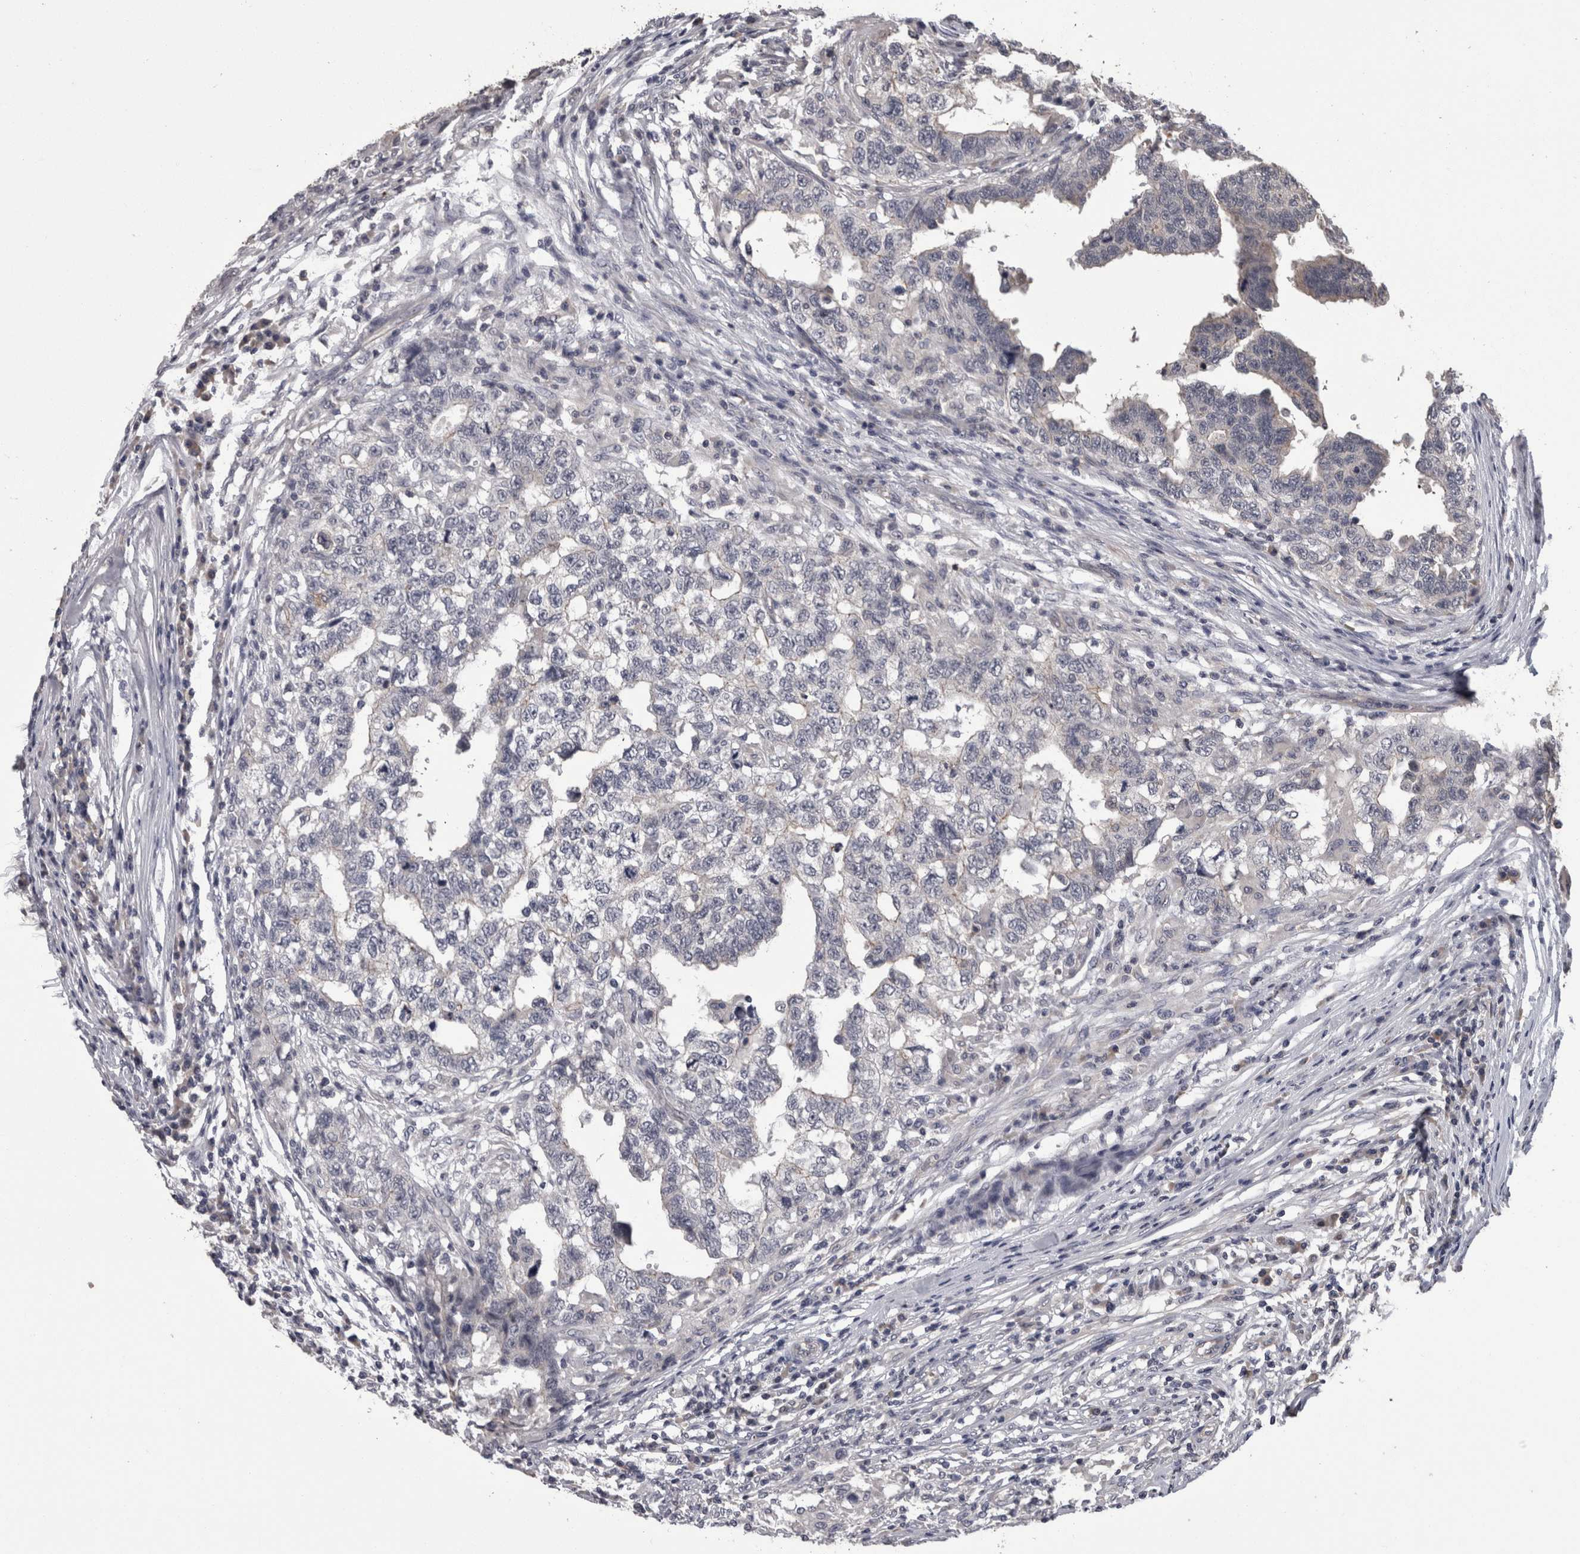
{"staining": {"intensity": "negative", "quantity": "none", "location": "none"}, "tissue": "testis cancer", "cell_type": "Tumor cells", "image_type": "cancer", "snomed": [{"axis": "morphology", "description": "Carcinoma, Embryonal, NOS"}, {"axis": "topography", "description": "Testis"}], "caption": "There is no significant expression in tumor cells of testis cancer (embryonal carcinoma). Nuclei are stained in blue.", "gene": "PON3", "patient": {"sex": "male", "age": 21}}